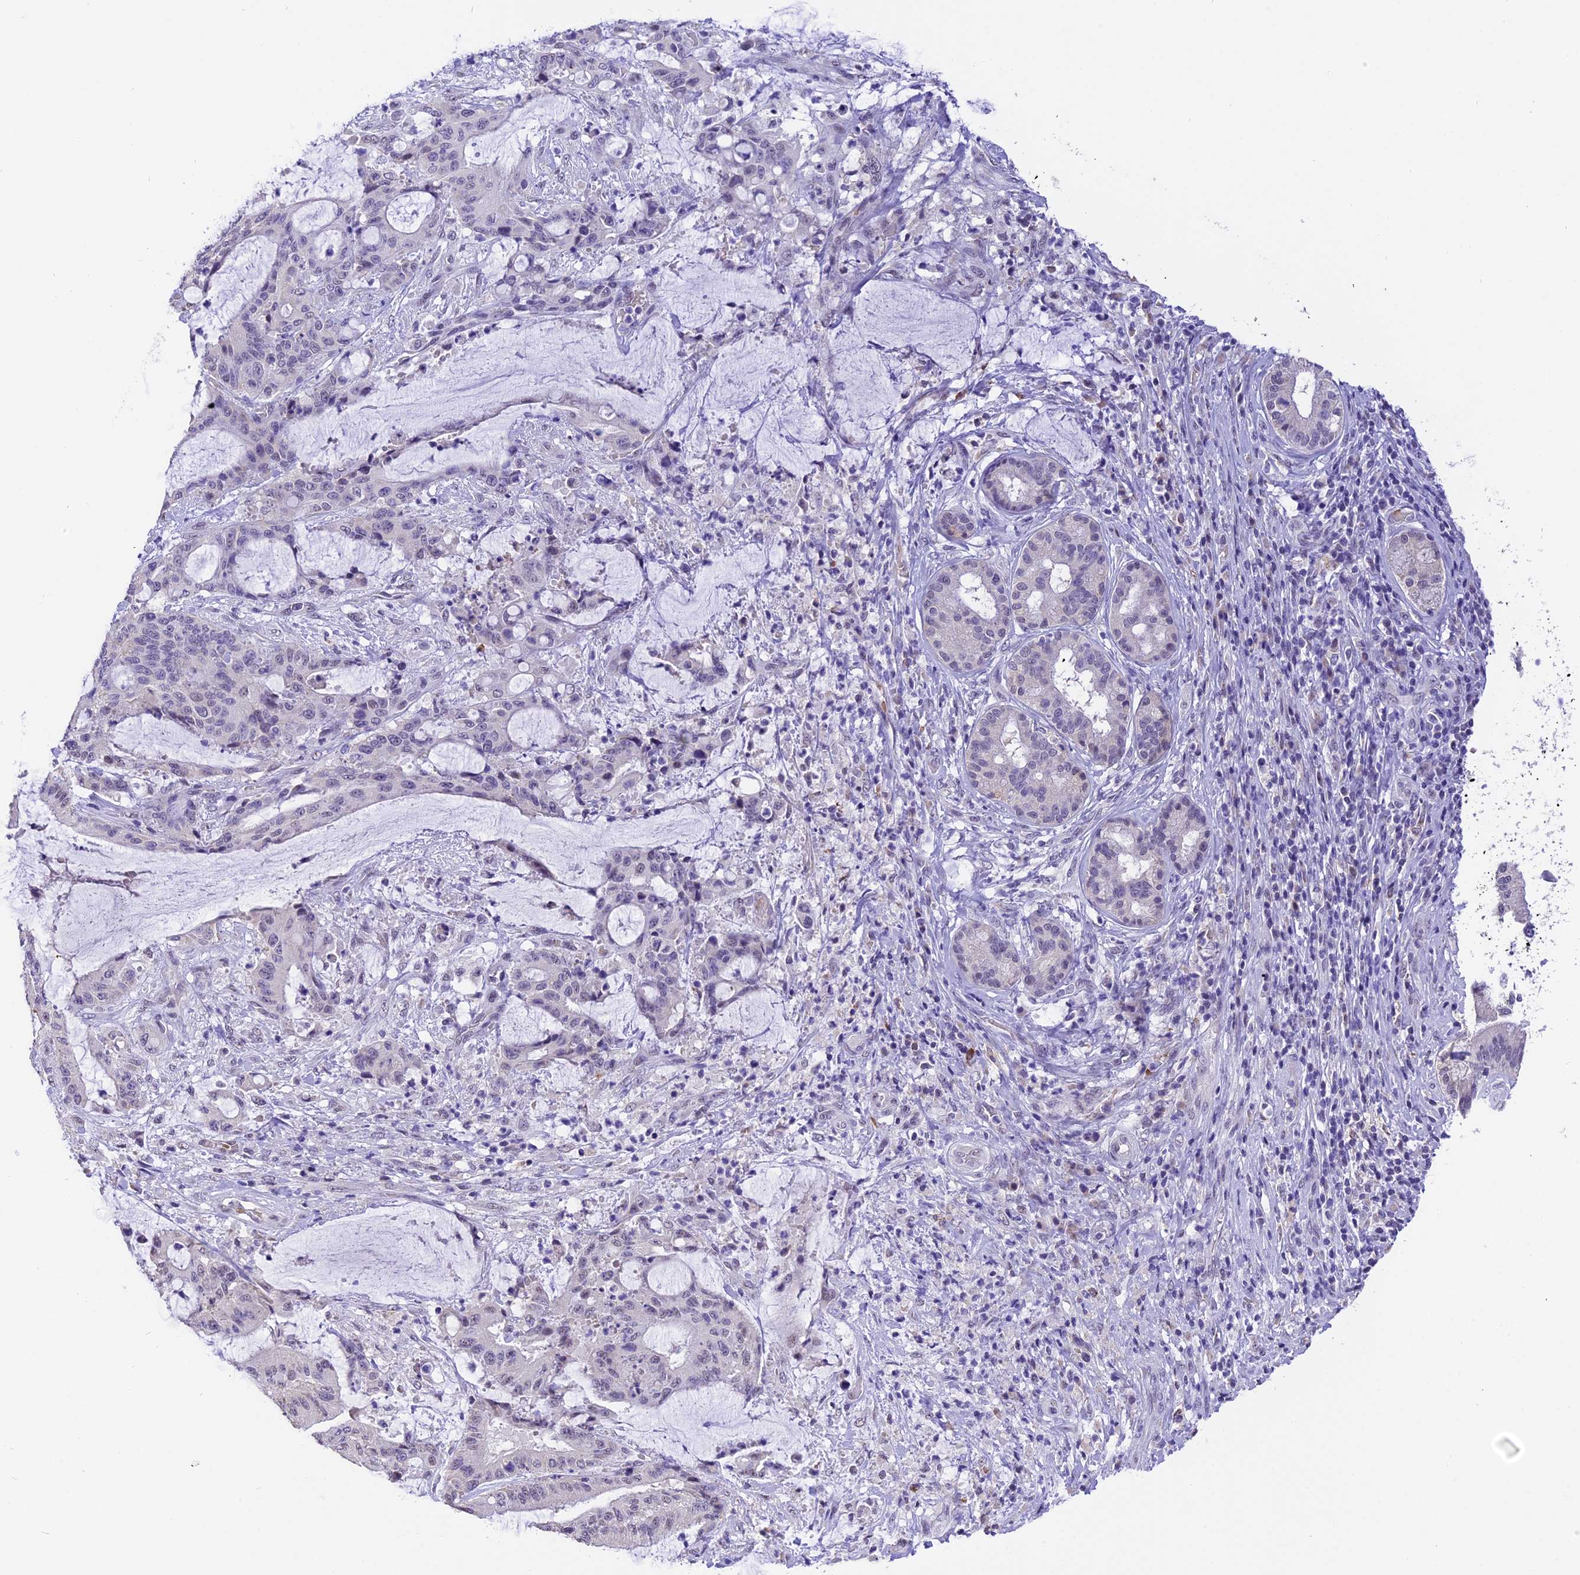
{"staining": {"intensity": "negative", "quantity": "none", "location": "none"}, "tissue": "liver cancer", "cell_type": "Tumor cells", "image_type": "cancer", "snomed": [{"axis": "morphology", "description": "Normal tissue, NOS"}, {"axis": "morphology", "description": "Cholangiocarcinoma"}, {"axis": "topography", "description": "Liver"}, {"axis": "topography", "description": "Peripheral nerve tissue"}], "caption": "Liver cholangiocarcinoma was stained to show a protein in brown. There is no significant expression in tumor cells. (DAB (3,3'-diaminobenzidine) IHC, high magnification).", "gene": "AHSP", "patient": {"sex": "female", "age": 73}}